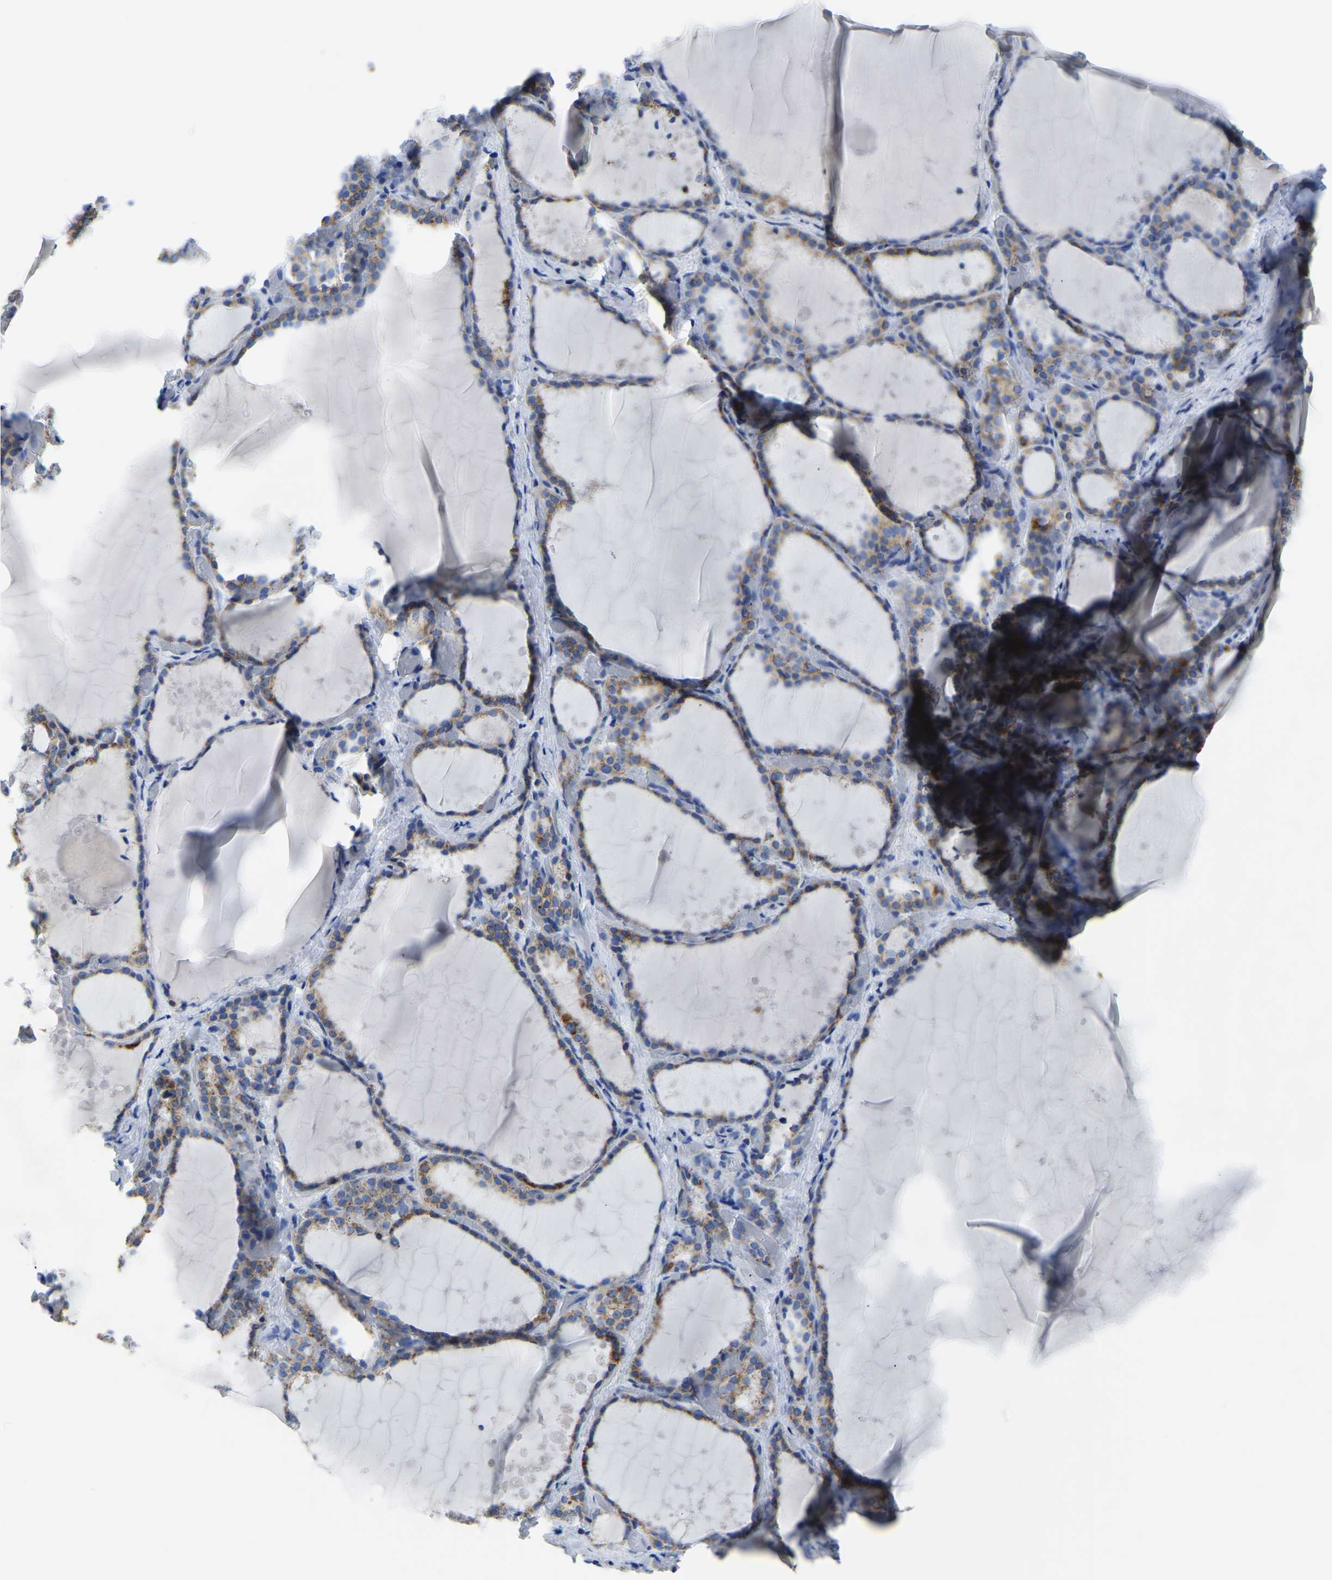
{"staining": {"intensity": "moderate", "quantity": "25%-75%", "location": "cytoplasmic/membranous"}, "tissue": "thyroid gland", "cell_type": "Glandular cells", "image_type": "normal", "snomed": [{"axis": "morphology", "description": "Normal tissue, NOS"}, {"axis": "topography", "description": "Thyroid gland"}], "caption": "The histopathology image demonstrates a brown stain indicating the presence of a protein in the cytoplasmic/membranous of glandular cells in thyroid gland.", "gene": "ETFA", "patient": {"sex": "female", "age": 44}}